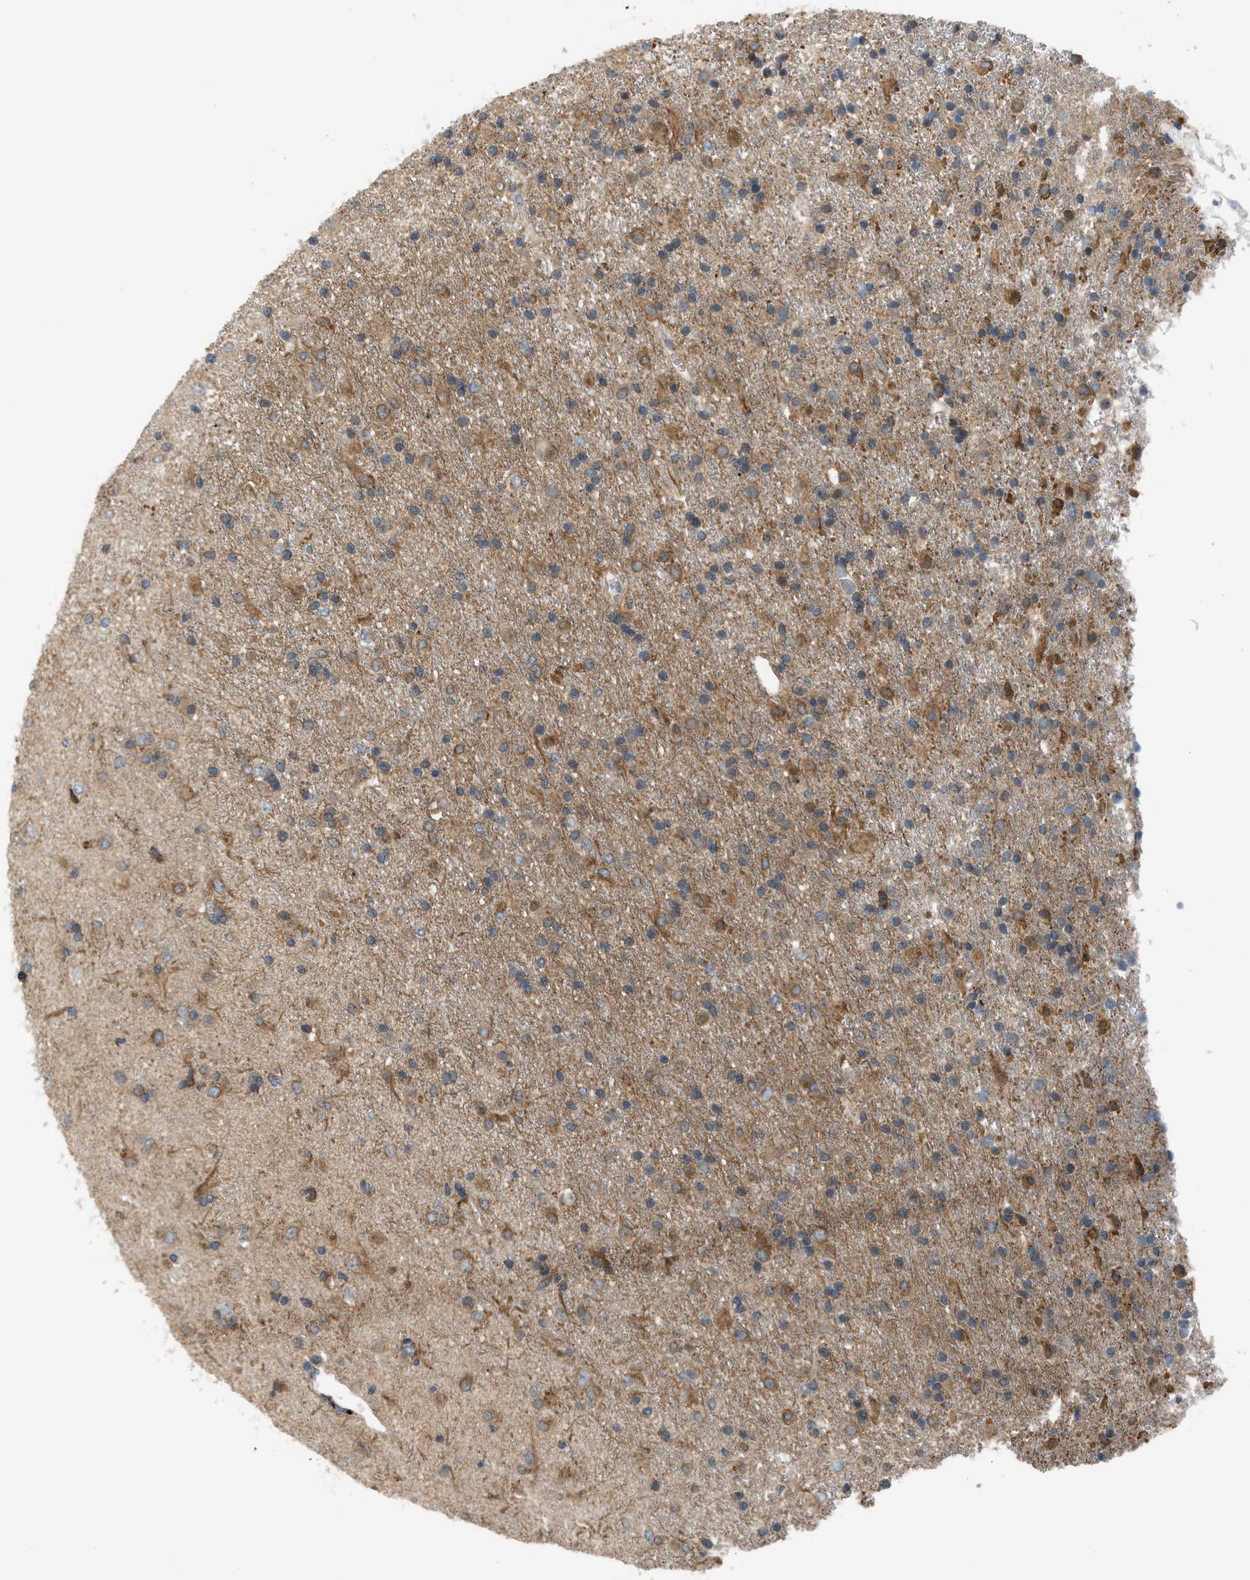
{"staining": {"intensity": "moderate", "quantity": ">75%", "location": "cytoplasmic/membranous"}, "tissue": "glioma", "cell_type": "Tumor cells", "image_type": "cancer", "snomed": [{"axis": "morphology", "description": "Glioma, malignant, Low grade"}, {"axis": "topography", "description": "Brain"}], "caption": "High-magnification brightfield microscopy of glioma stained with DAB (3,3'-diaminobenzidine) (brown) and counterstained with hematoxylin (blue). tumor cells exhibit moderate cytoplasmic/membranous staining is seen in about>75% of cells.", "gene": "PAFAH2", "patient": {"sex": "male", "age": 65}}